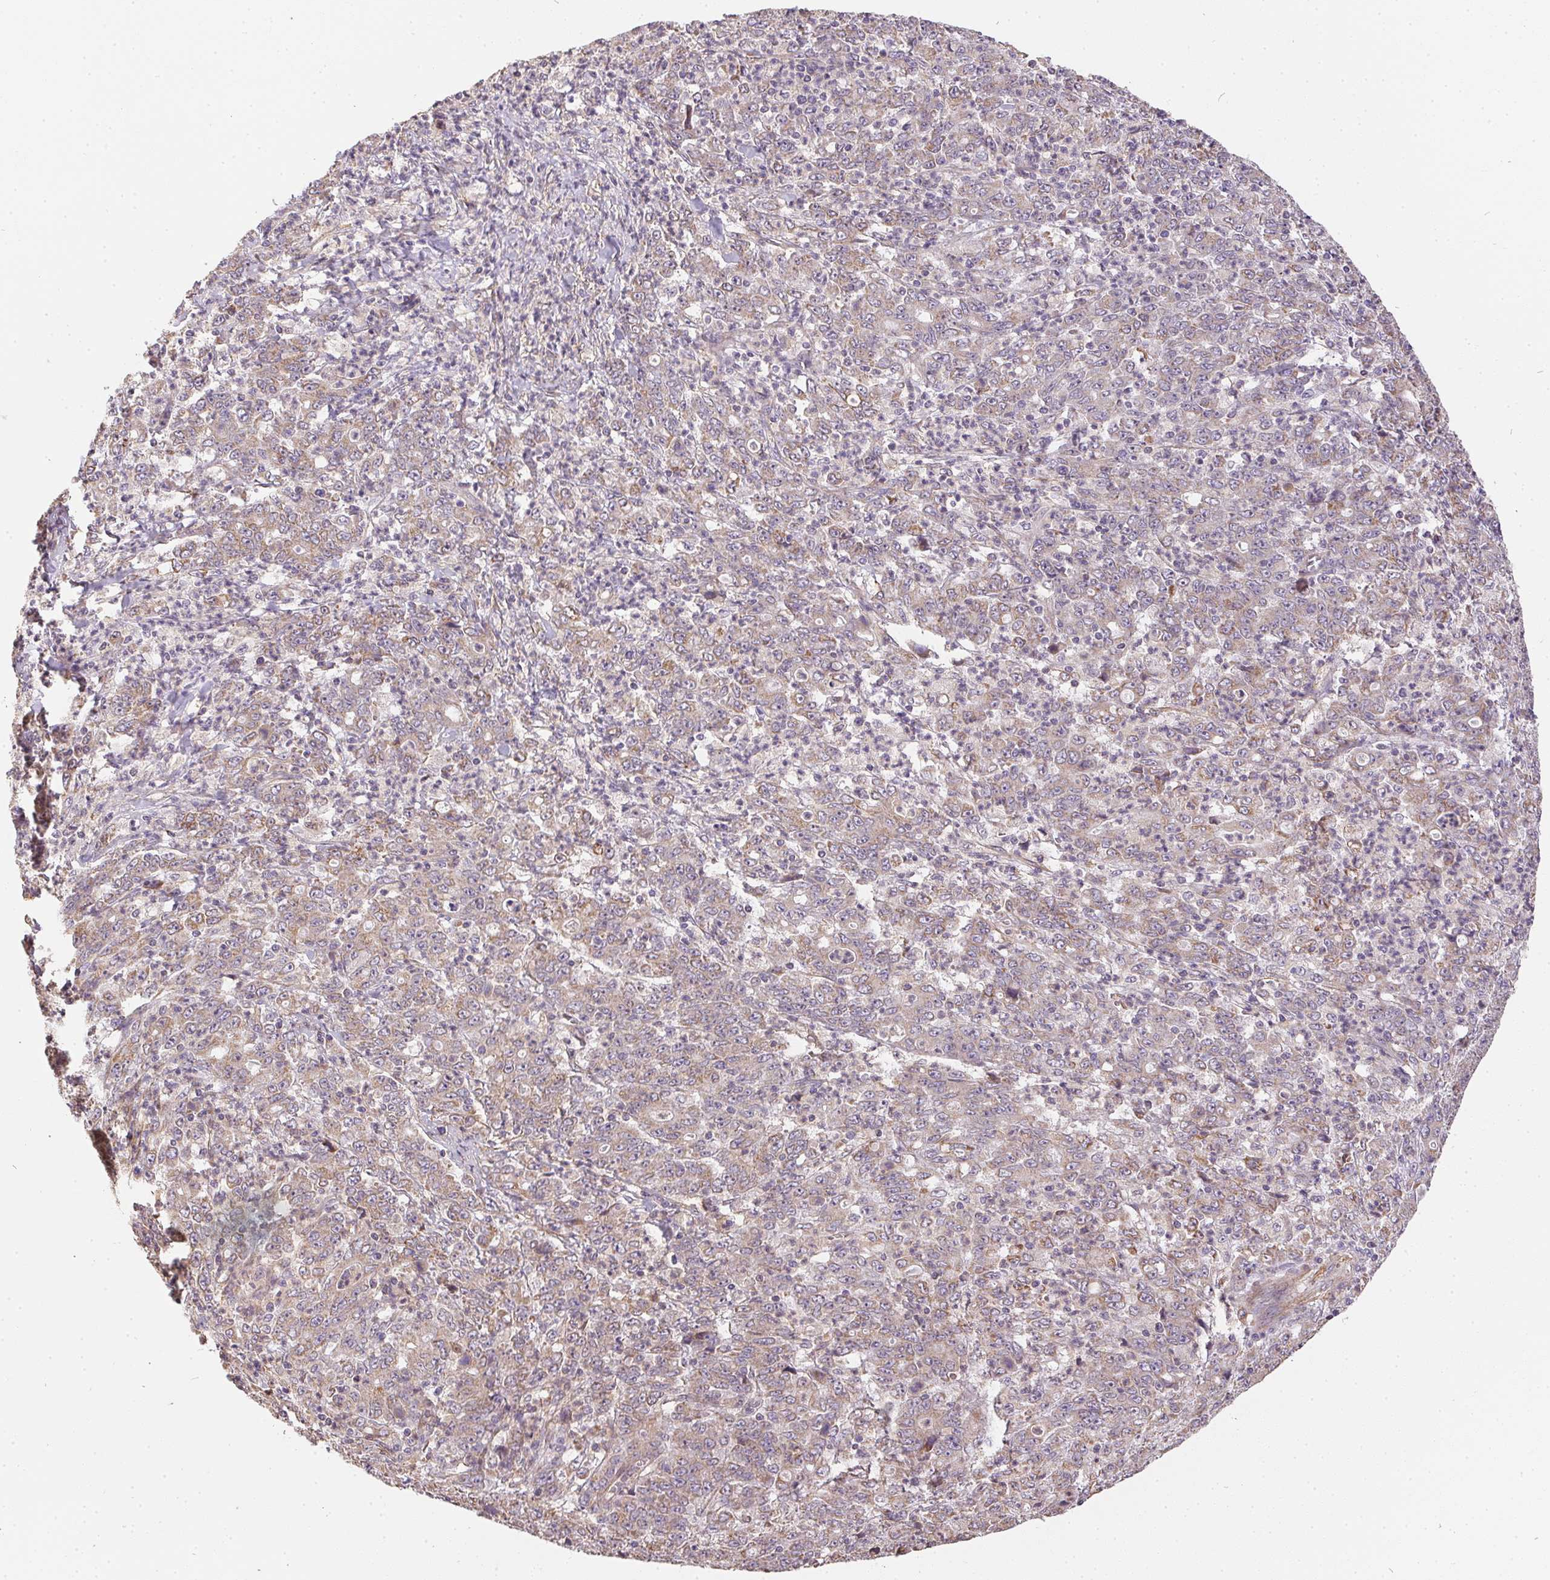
{"staining": {"intensity": "weak", "quantity": "25%-75%", "location": "cytoplasmic/membranous"}, "tissue": "stomach cancer", "cell_type": "Tumor cells", "image_type": "cancer", "snomed": [{"axis": "morphology", "description": "Adenocarcinoma, NOS"}, {"axis": "topography", "description": "Stomach, lower"}], "caption": "Stomach cancer (adenocarcinoma) stained with immunohistochemistry shows weak cytoplasmic/membranous expression in about 25%-75% of tumor cells.", "gene": "REV3L", "patient": {"sex": "female", "age": 71}}